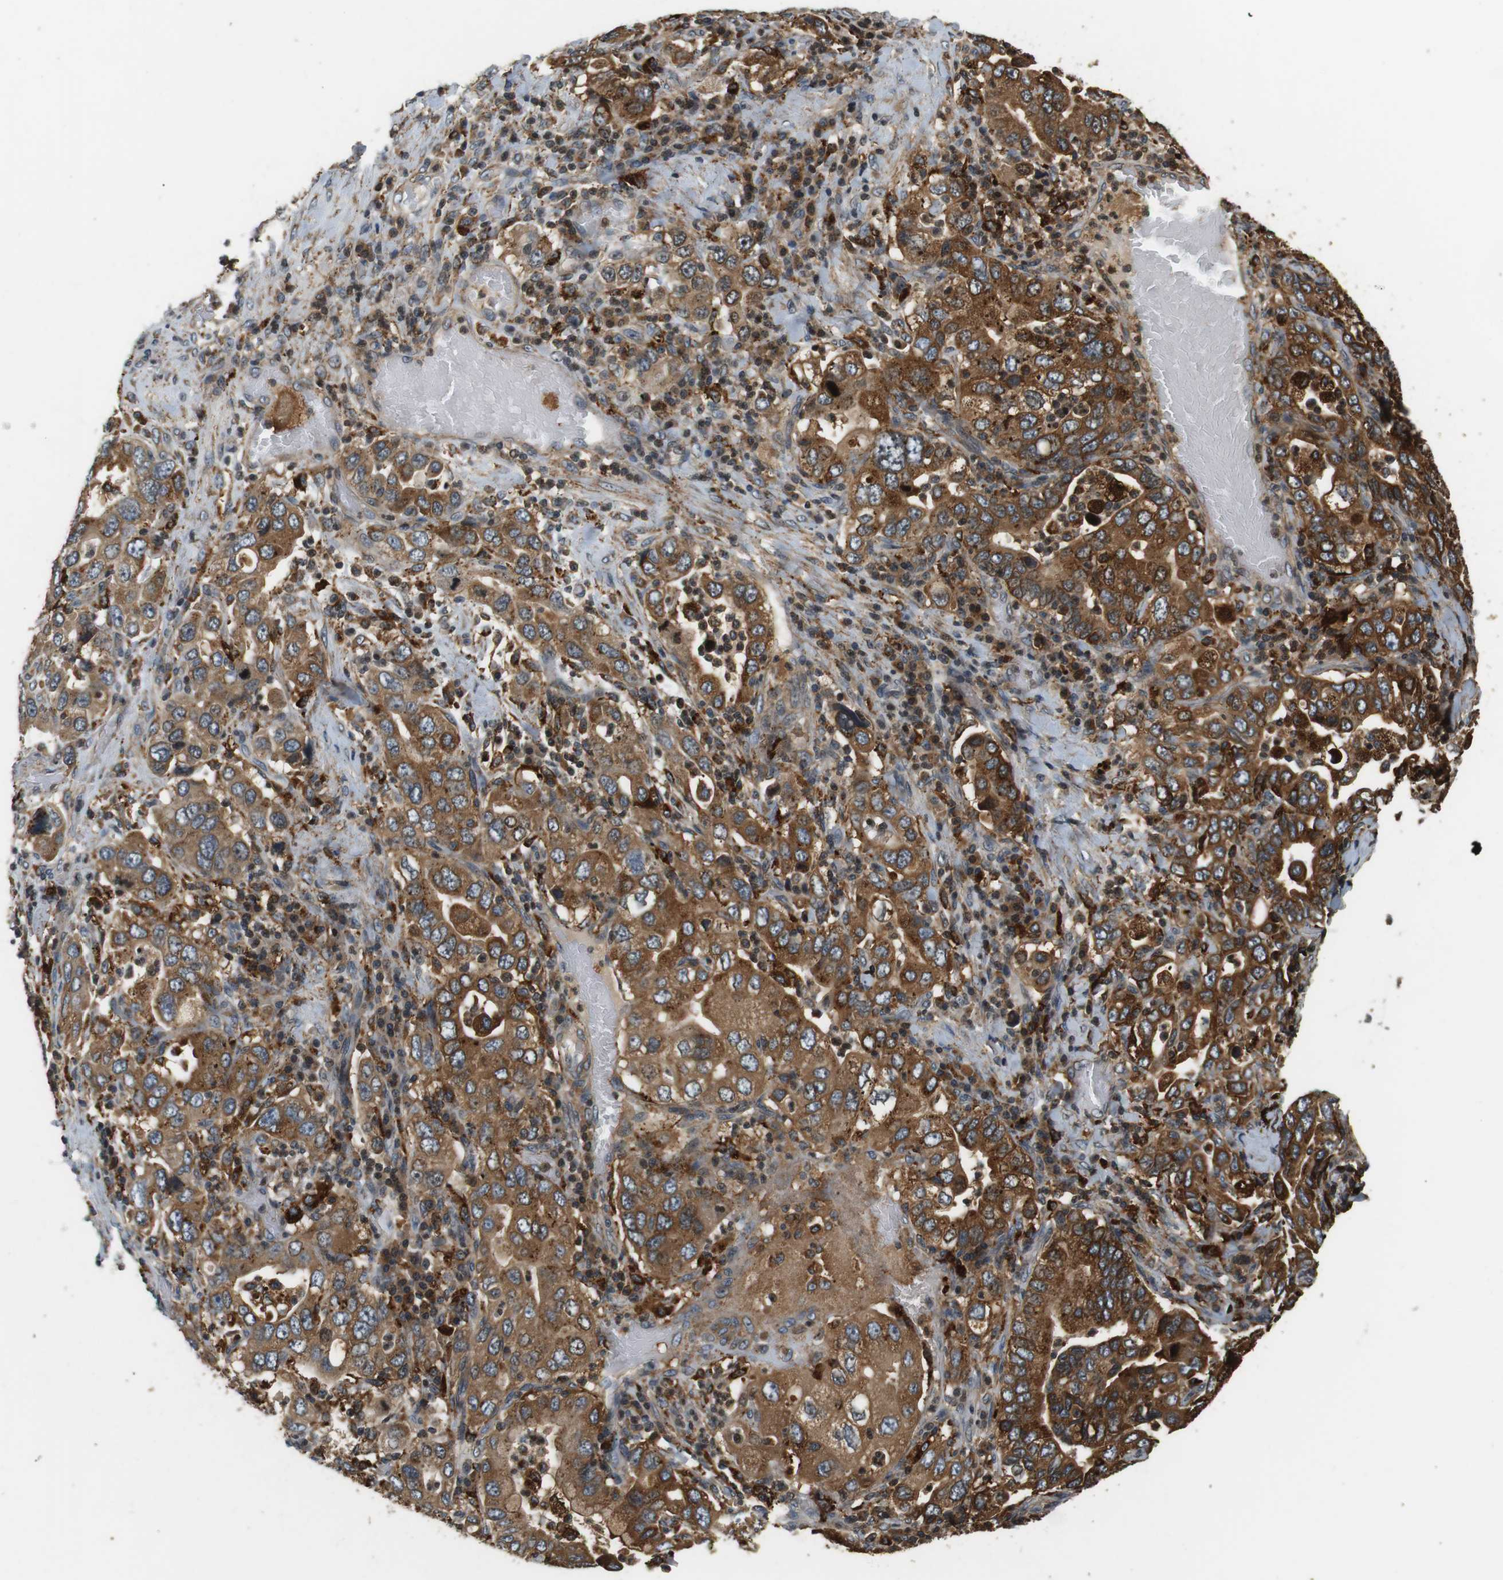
{"staining": {"intensity": "strong", "quantity": ">75%", "location": "cytoplasmic/membranous"}, "tissue": "stomach cancer", "cell_type": "Tumor cells", "image_type": "cancer", "snomed": [{"axis": "morphology", "description": "Adenocarcinoma, NOS"}, {"axis": "topography", "description": "Stomach, upper"}], "caption": "Brown immunohistochemical staining in human stomach cancer (adenocarcinoma) demonstrates strong cytoplasmic/membranous expression in approximately >75% of tumor cells. The staining was performed using DAB, with brown indicating positive protein expression. Nuclei are stained blue with hematoxylin.", "gene": "TXNRD1", "patient": {"sex": "male", "age": 62}}